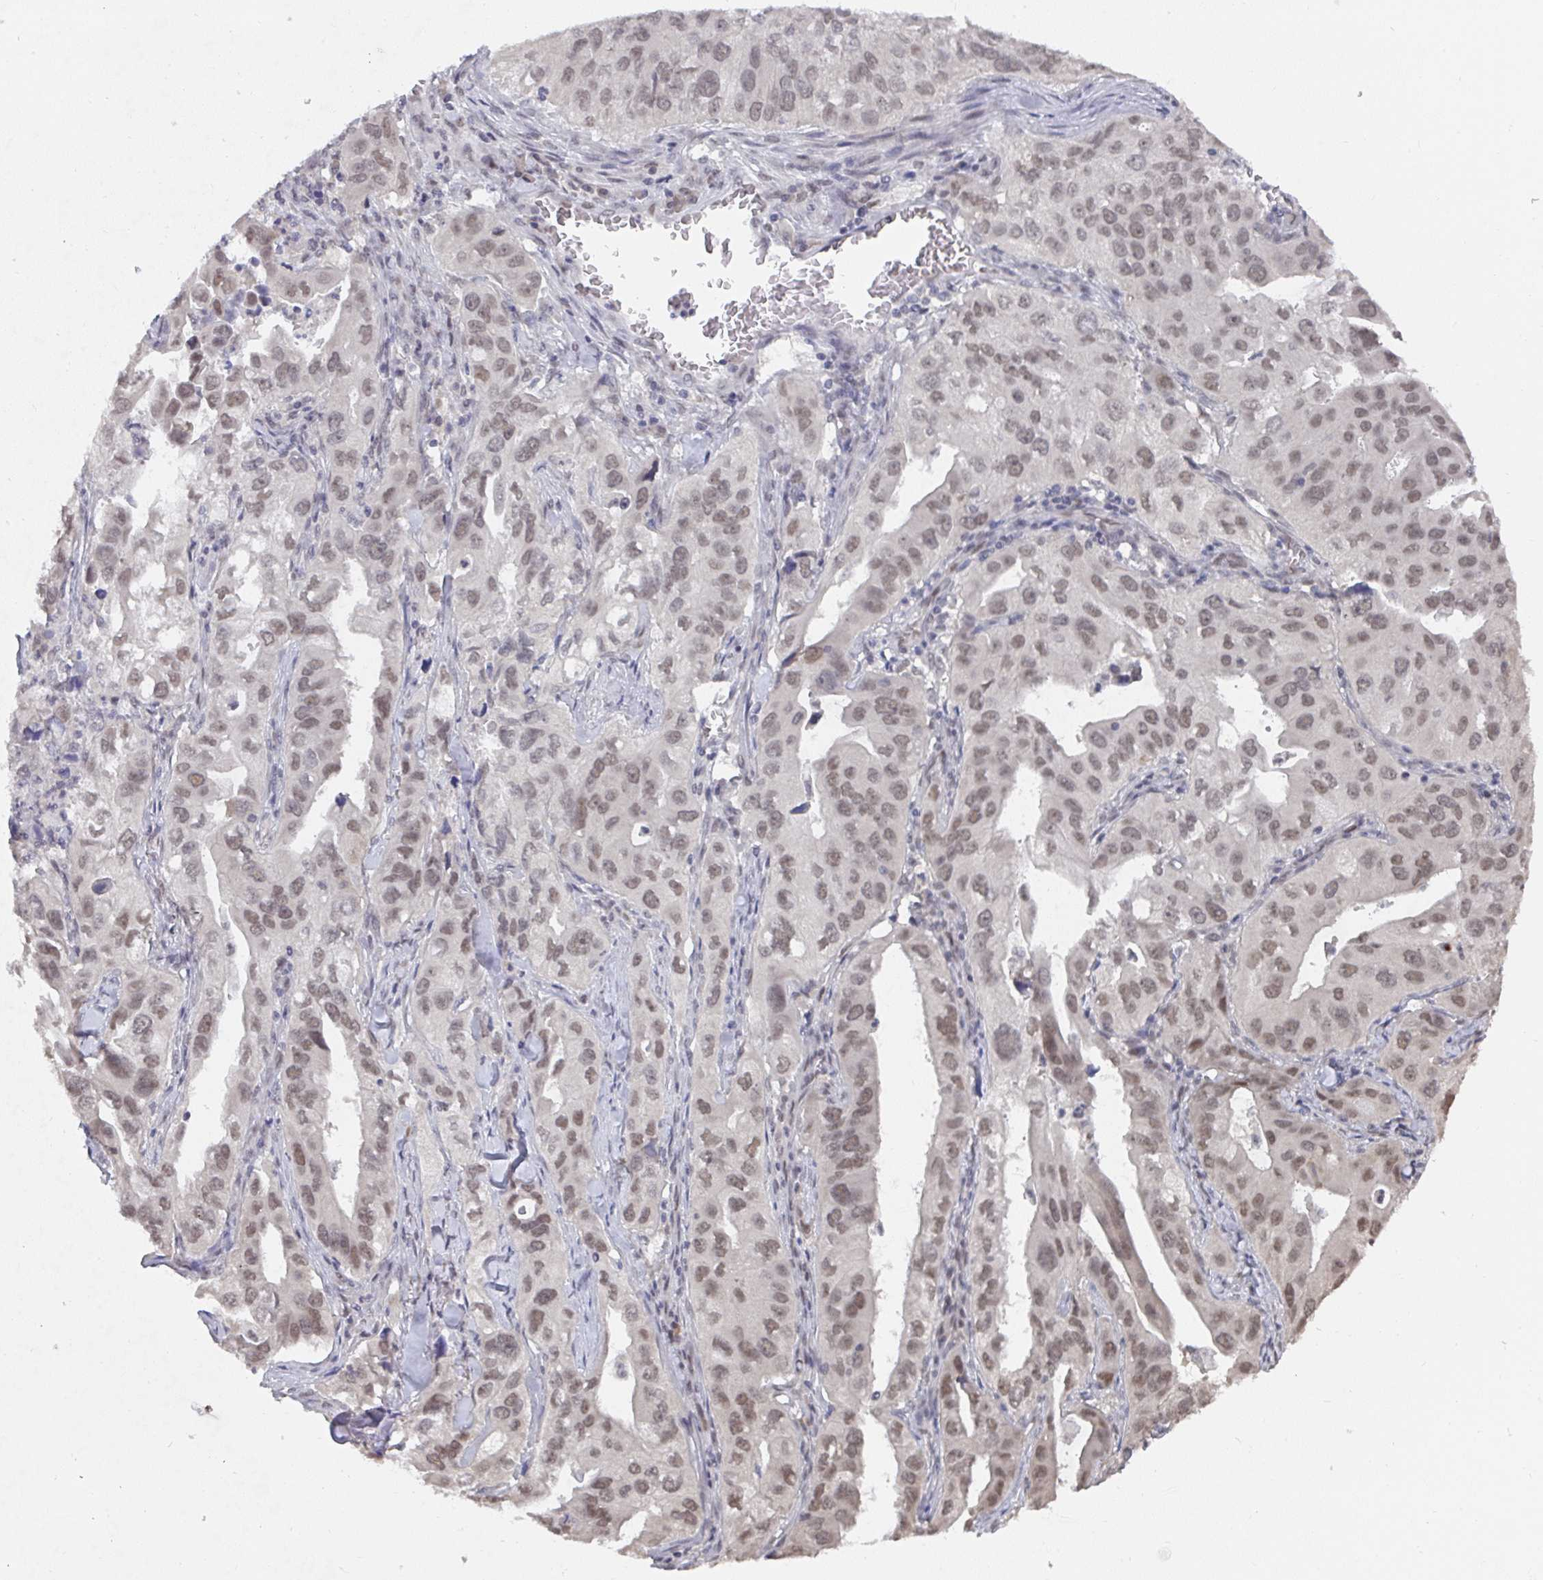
{"staining": {"intensity": "moderate", "quantity": ">75%", "location": "nuclear"}, "tissue": "lung cancer", "cell_type": "Tumor cells", "image_type": "cancer", "snomed": [{"axis": "morphology", "description": "Adenocarcinoma, NOS"}, {"axis": "topography", "description": "Lung"}], "caption": "Brown immunohistochemical staining in human lung cancer exhibits moderate nuclear staining in approximately >75% of tumor cells.", "gene": "JMJD1C", "patient": {"sex": "male", "age": 48}}